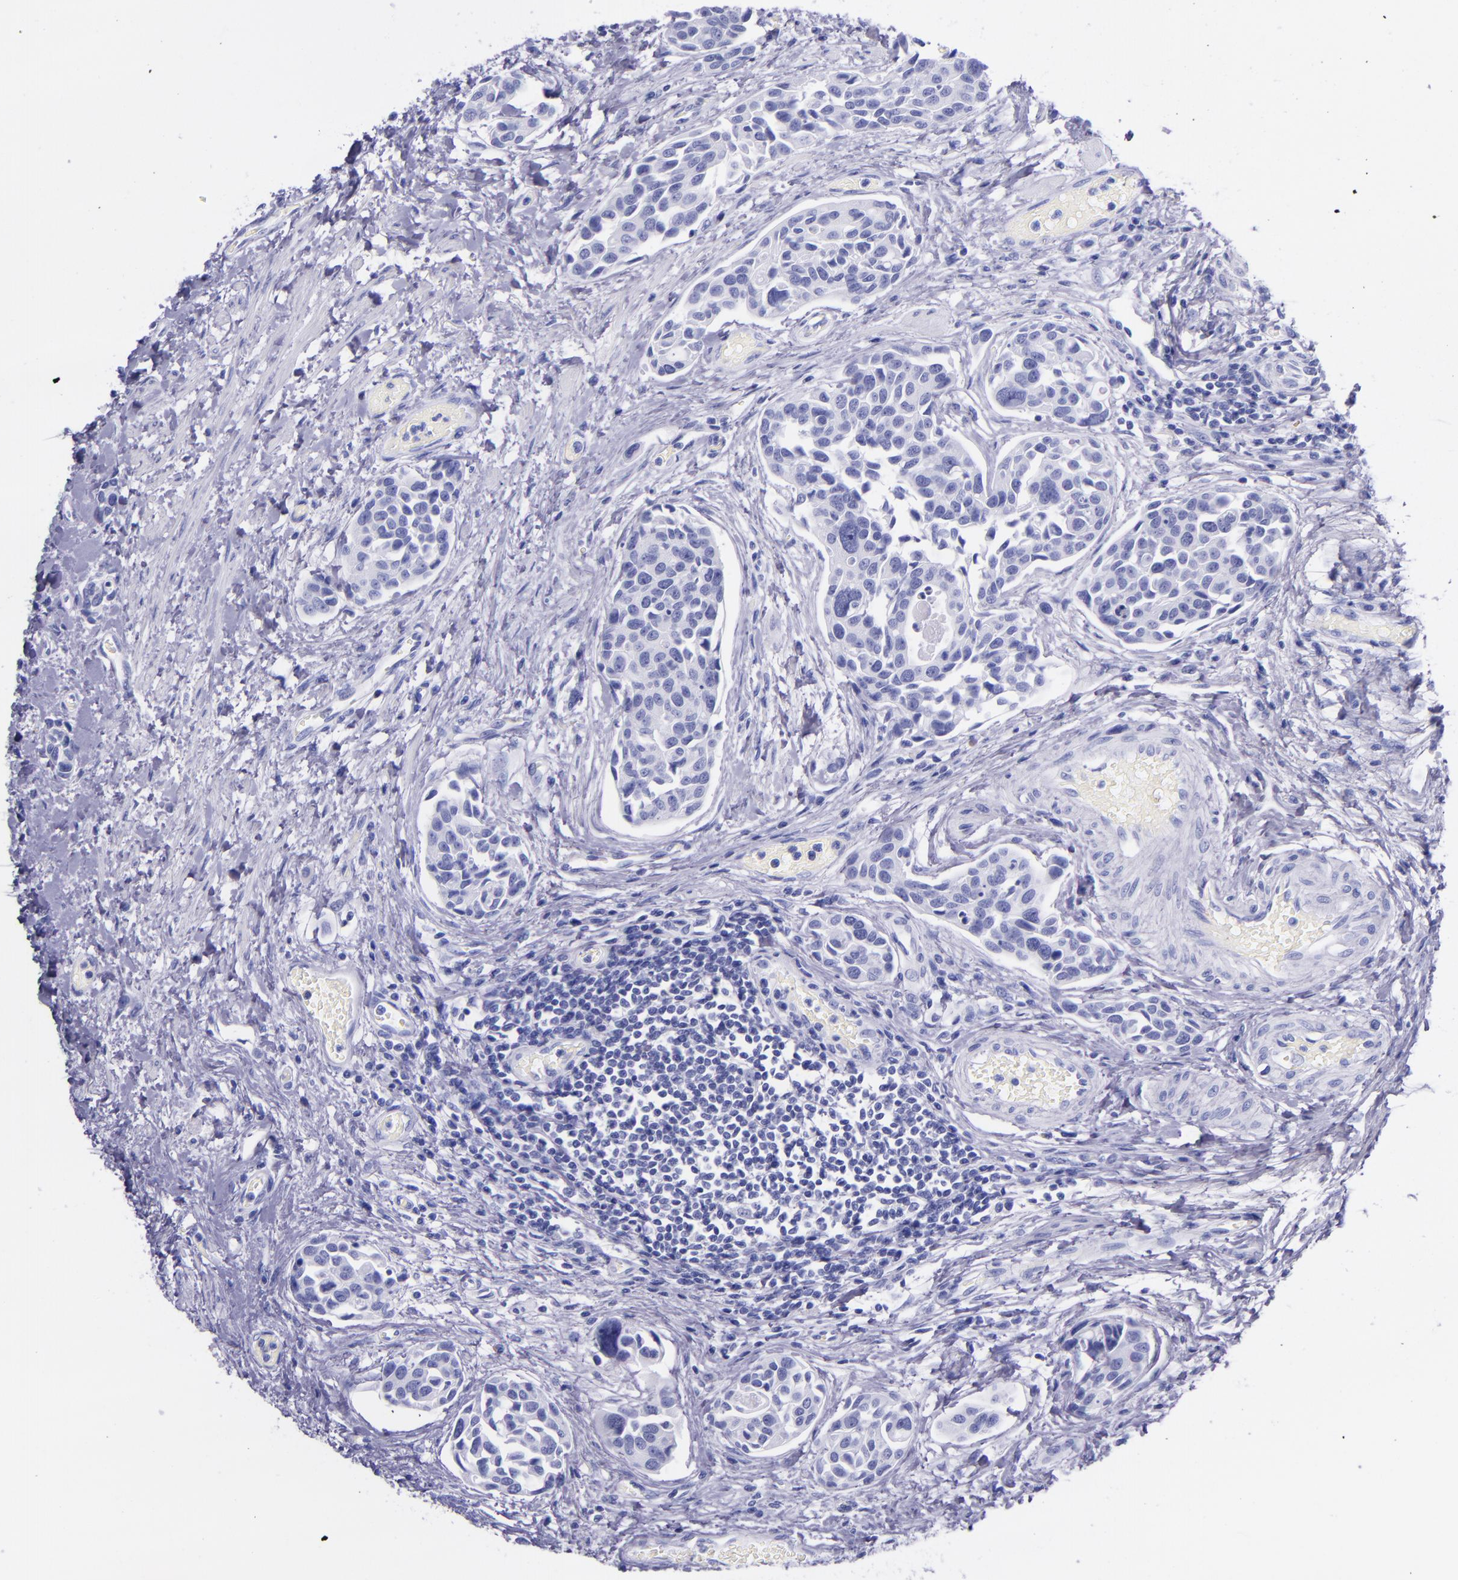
{"staining": {"intensity": "negative", "quantity": "none", "location": "none"}, "tissue": "urothelial cancer", "cell_type": "Tumor cells", "image_type": "cancer", "snomed": [{"axis": "morphology", "description": "Urothelial carcinoma, High grade"}, {"axis": "topography", "description": "Urinary bladder"}], "caption": "A micrograph of high-grade urothelial carcinoma stained for a protein shows no brown staining in tumor cells.", "gene": "MBP", "patient": {"sex": "male", "age": 78}}